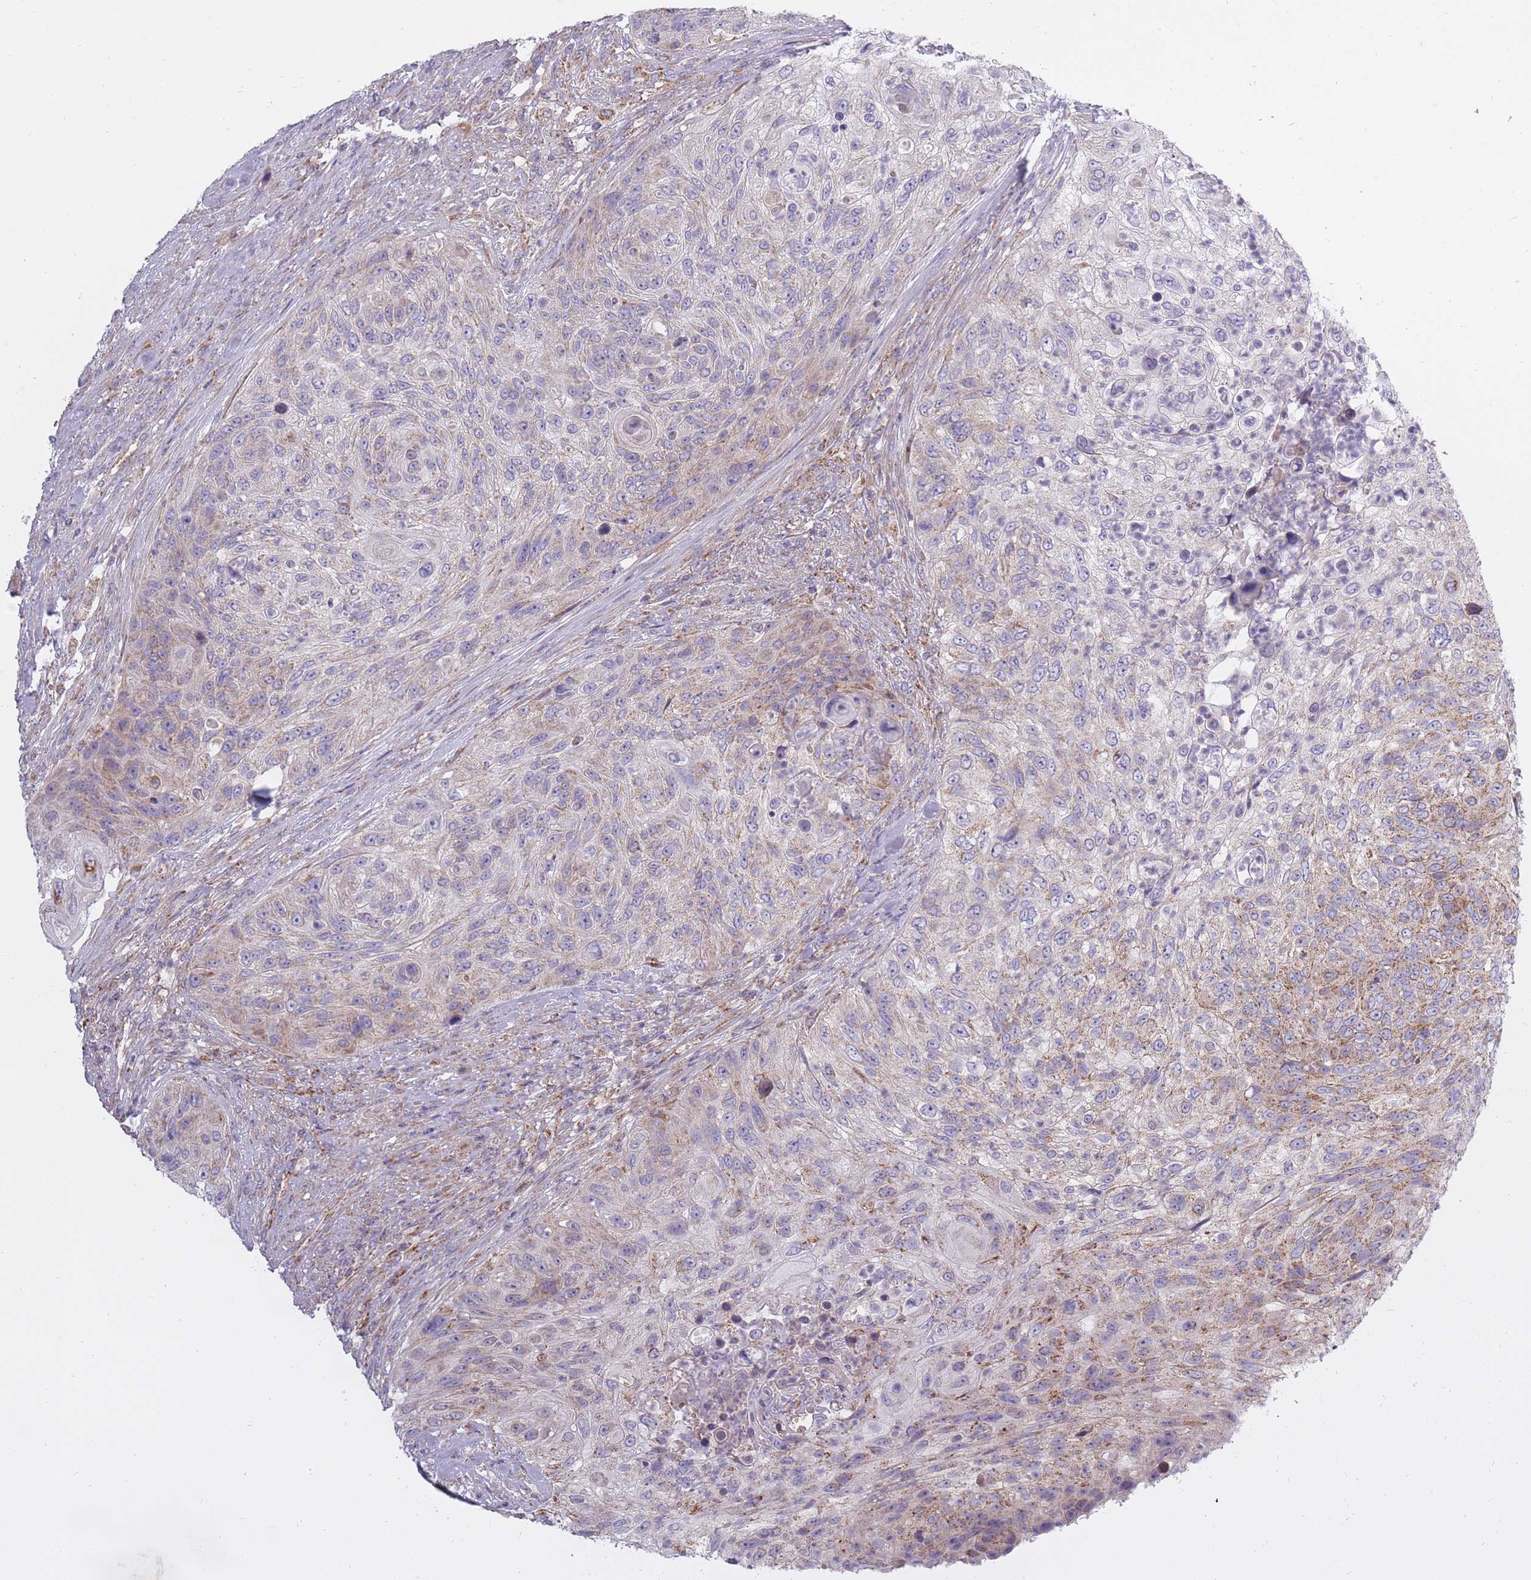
{"staining": {"intensity": "moderate", "quantity": "<25%", "location": "cytoplasmic/membranous"}, "tissue": "urothelial cancer", "cell_type": "Tumor cells", "image_type": "cancer", "snomed": [{"axis": "morphology", "description": "Urothelial carcinoma, High grade"}, {"axis": "topography", "description": "Urinary bladder"}], "caption": "Immunohistochemical staining of urothelial carcinoma (high-grade) demonstrates moderate cytoplasmic/membranous protein expression in approximately <25% of tumor cells.", "gene": "ALKBH4", "patient": {"sex": "female", "age": 60}}